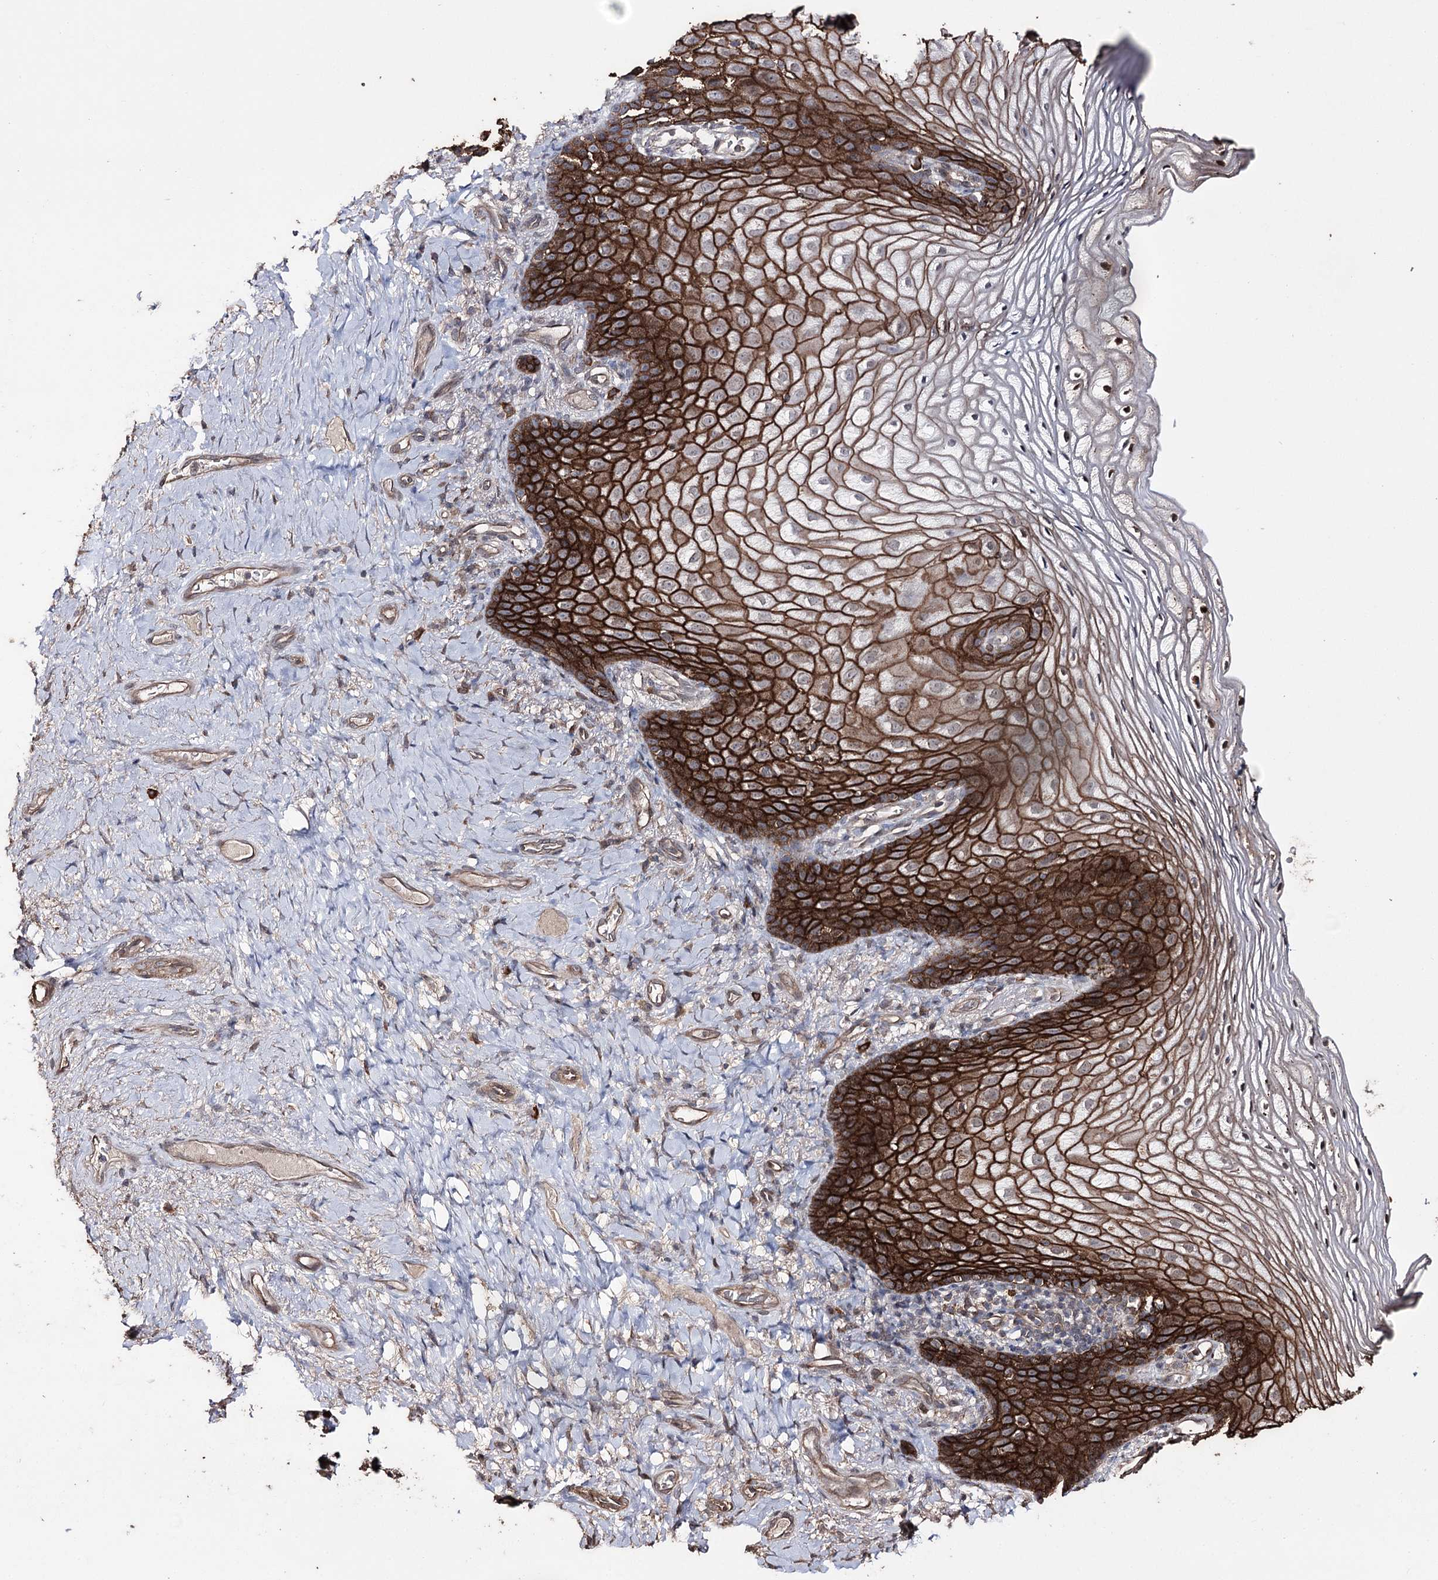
{"staining": {"intensity": "strong", "quantity": ">75%", "location": "cytoplasmic/membranous"}, "tissue": "vagina", "cell_type": "Squamous epithelial cells", "image_type": "normal", "snomed": [{"axis": "morphology", "description": "Normal tissue, NOS"}, {"axis": "topography", "description": "Vagina"}], "caption": "IHC staining of normal vagina, which shows high levels of strong cytoplasmic/membranous staining in approximately >75% of squamous epithelial cells indicating strong cytoplasmic/membranous protein positivity. The staining was performed using DAB (brown) for protein detection and nuclei were counterstained in hematoxylin (blue).", "gene": "ZNF662", "patient": {"sex": "female", "age": 60}}